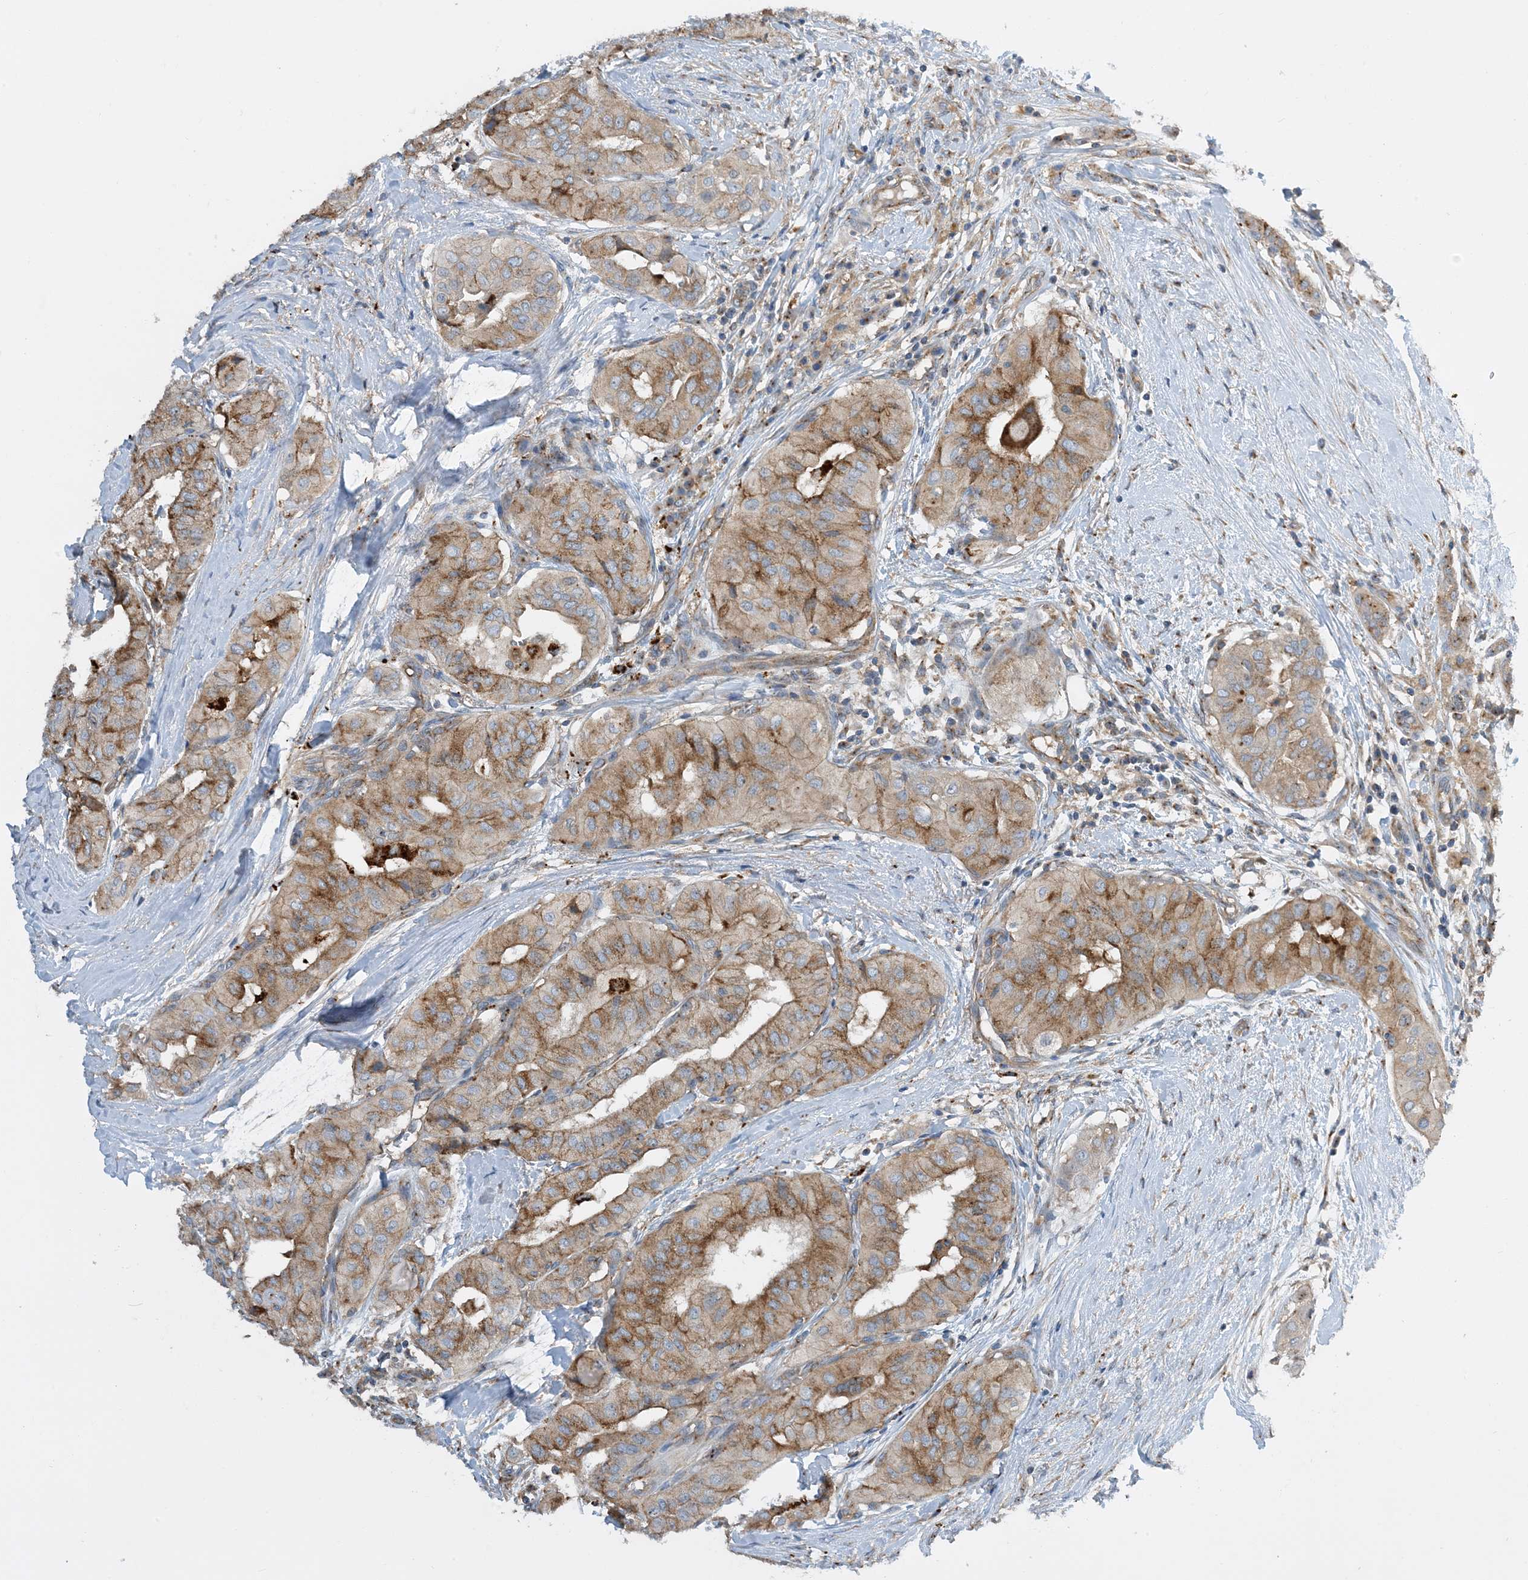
{"staining": {"intensity": "moderate", "quantity": ">75%", "location": "cytoplasmic/membranous"}, "tissue": "thyroid cancer", "cell_type": "Tumor cells", "image_type": "cancer", "snomed": [{"axis": "morphology", "description": "Papillary adenocarcinoma, NOS"}, {"axis": "topography", "description": "Thyroid gland"}], "caption": "Immunohistochemistry (IHC) of human thyroid cancer reveals medium levels of moderate cytoplasmic/membranous staining in about >75% of tumor cells. The staining is performed using DAB brown chromogen to label protein expression. The nuclei are counter-stained blue using hematoxylin.", "gene": "SIDT1", "patient": {"sex": "female", "age": 59}}